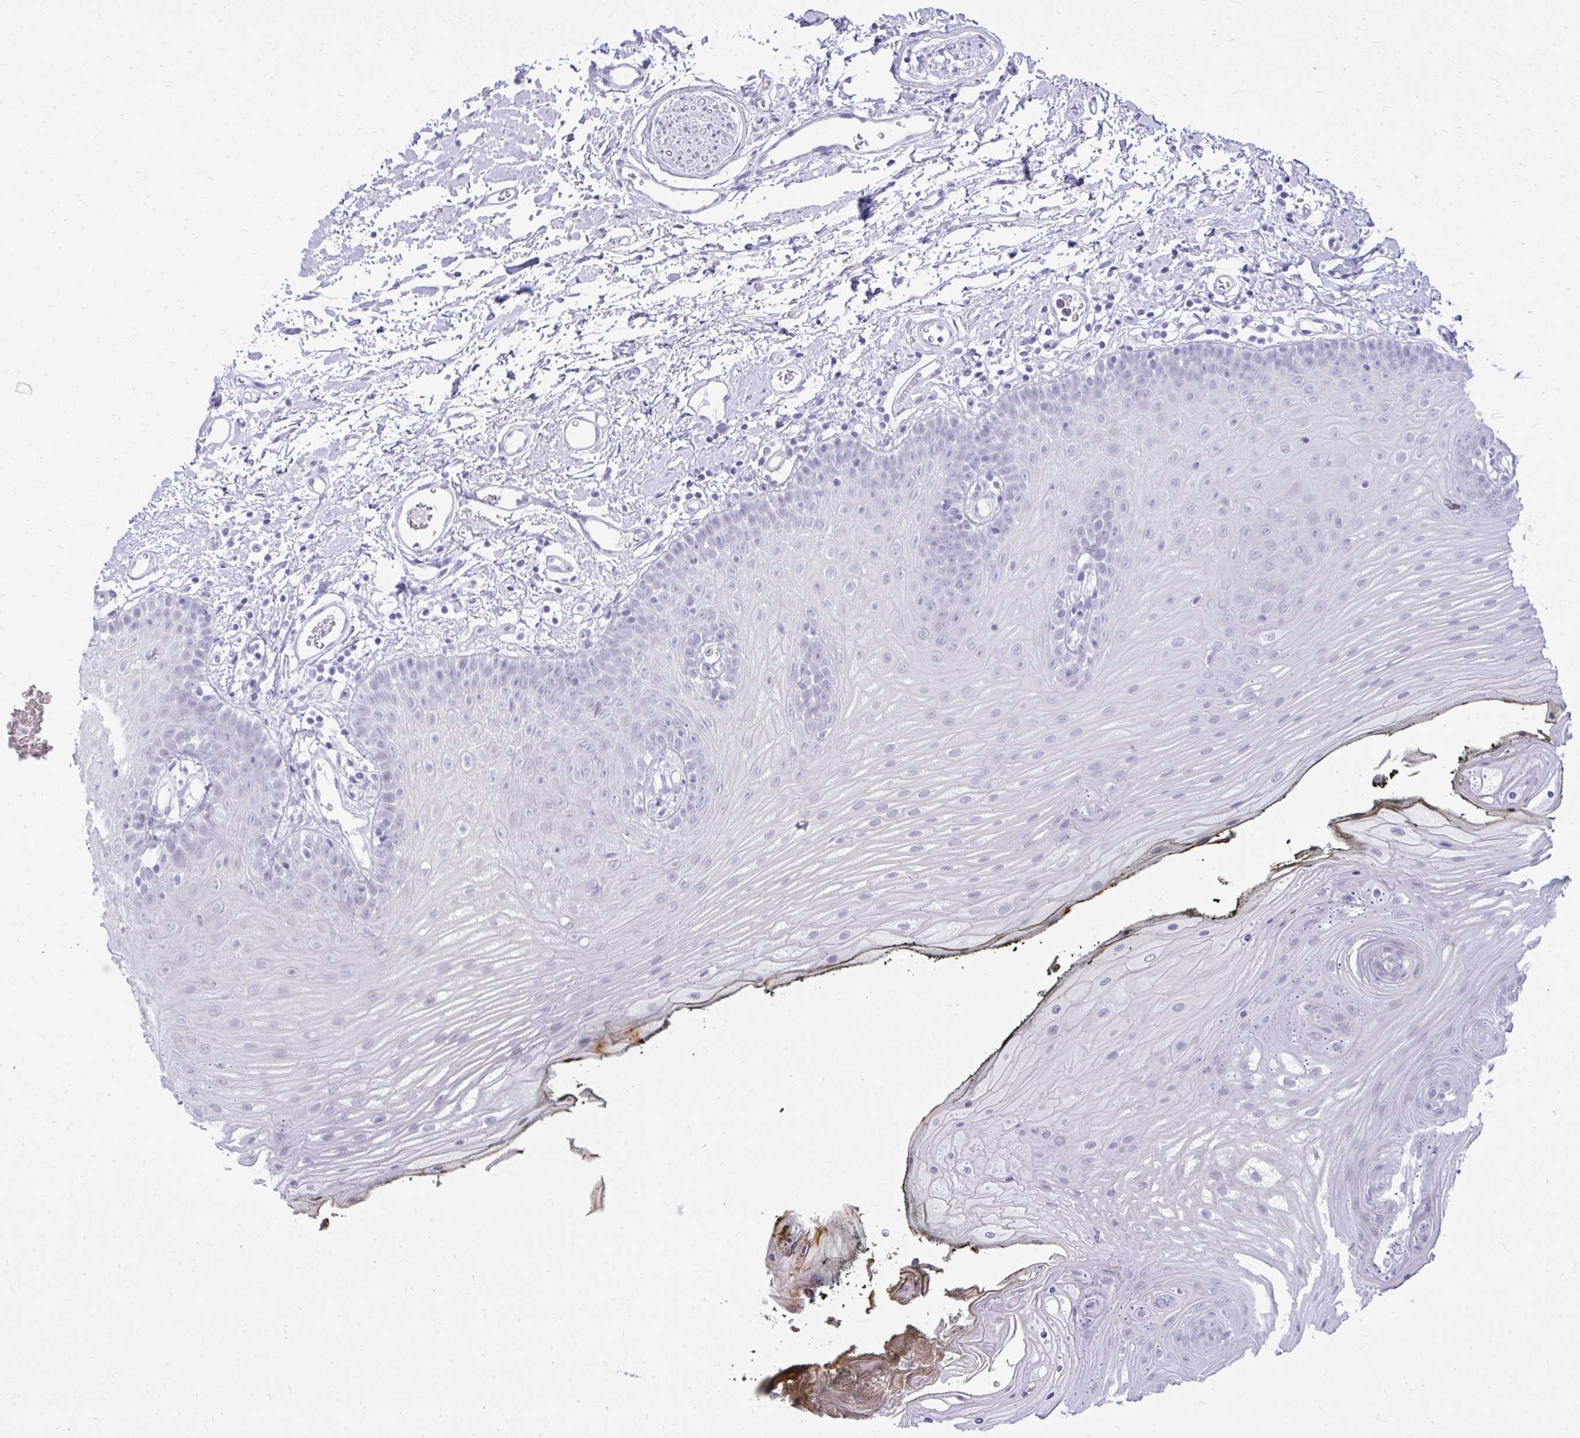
{"staining": {"intensity": "negative", "quantity": "none", "location": "none"}, "tissue": "oral mucosa", "cell_type": "Squamous epithelial cells", "image_type": "normal", "snomed": [{"axis": "morphology", "description": "Normal tissue, NOS"}, {"axis": "morphology", "description": "Squamous cell carcinoma, NOS"}, {"axis": "topography", "description": "Oral tissue"}, {"axis": "topography", "description": "Head-Neck"}], "caption": "An image of oral mucosa stained for a protein exhibits no brown staining in squamous epithelial cells.", "gene": "OR5F1", "patient": {"sex": "female", "age": 81}}